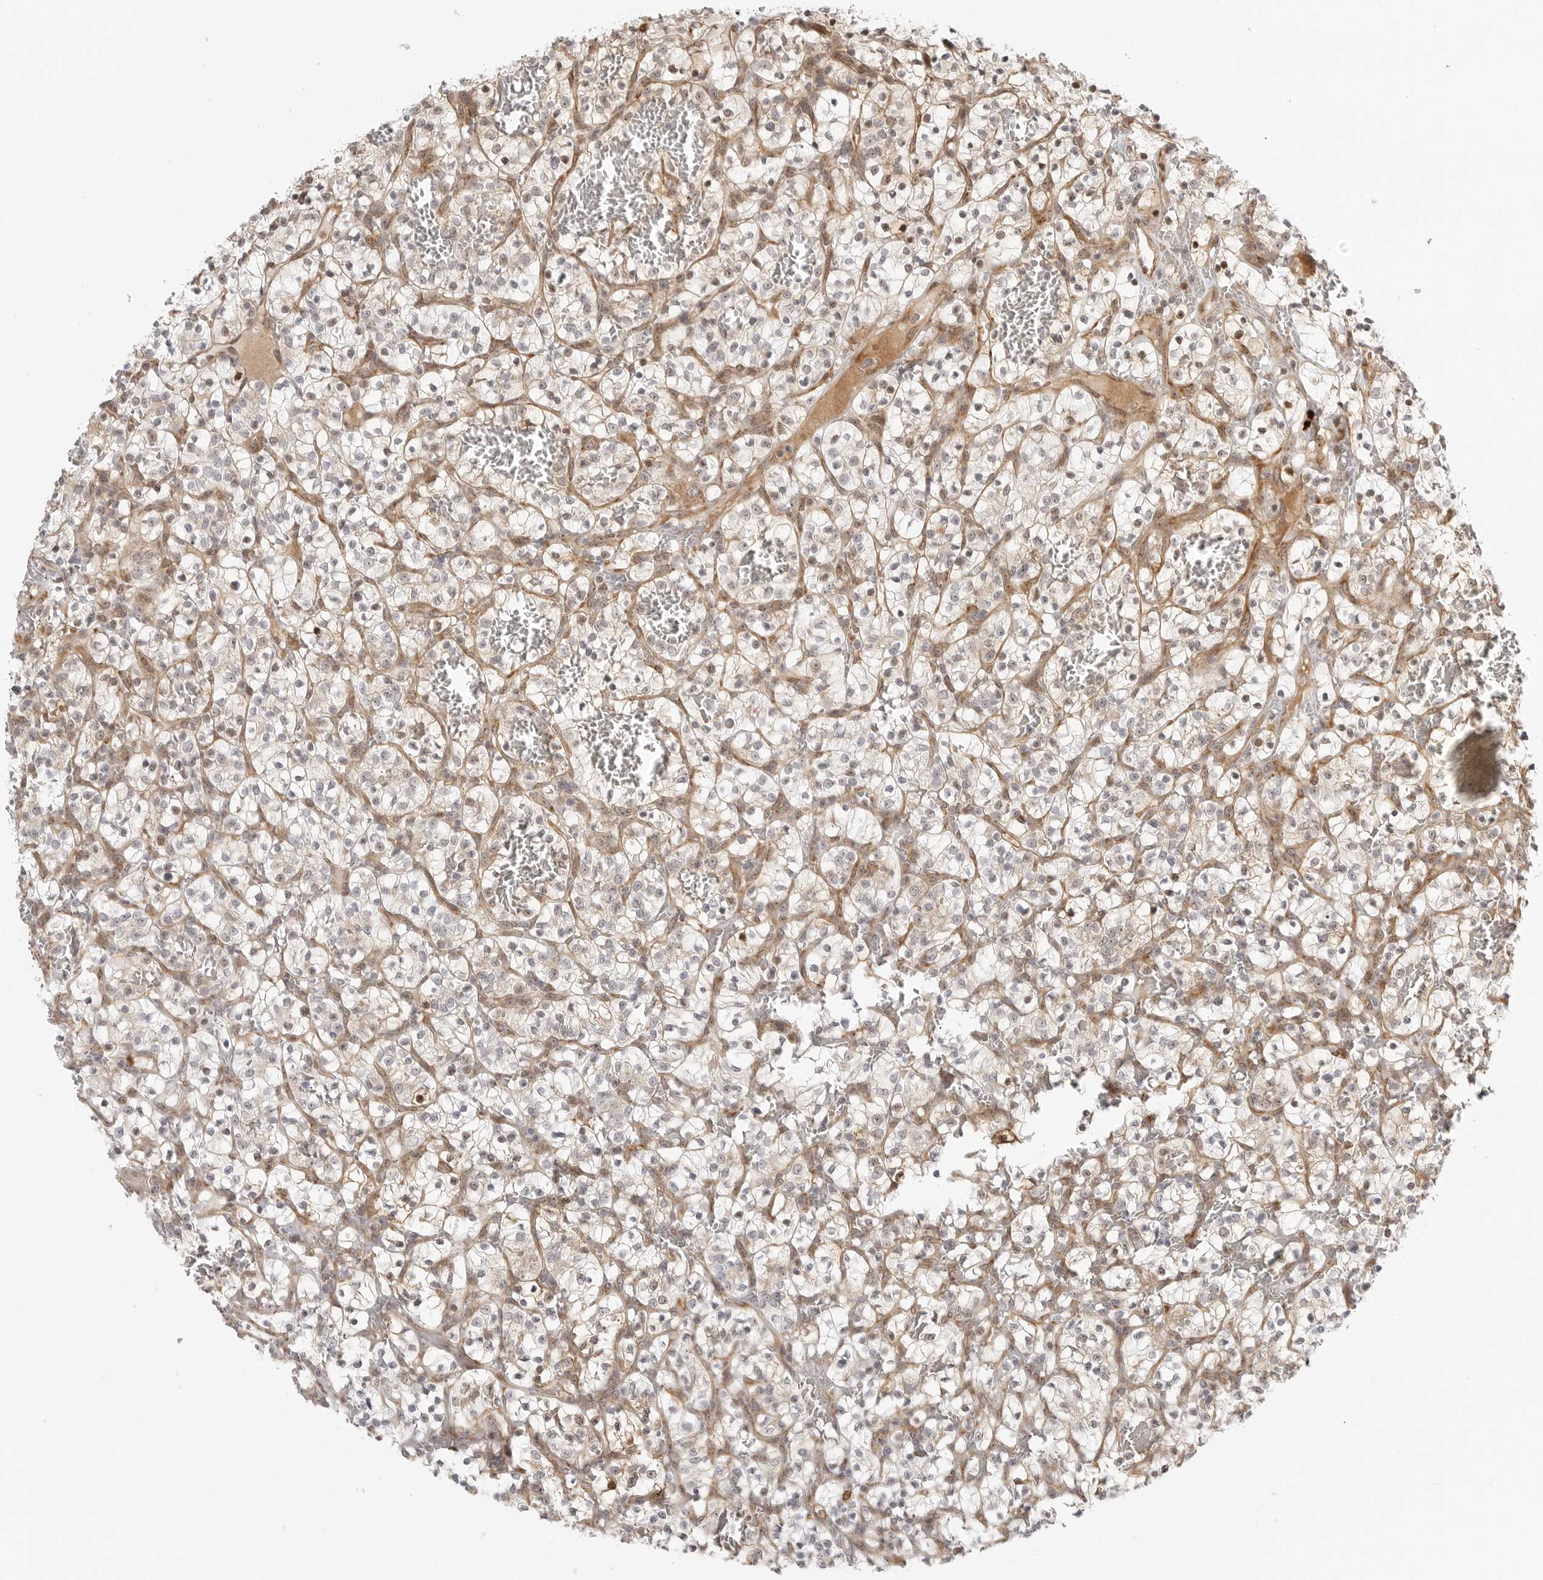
{"staining": {"intensity": "negative", "quantity": "none", "location": "none"}, "tissue": "renal cancer", "cell_type": "Tumor cells", "image_type": "cancer", "snomed": [{"axis": "morphology", "description": "Adenocarcinoma, NOS"}, {"axis": "topography", "description": "Kidney"}], "caption": "This is a micrograph of IHC staining of renal cancer (adenocarcinoma), which shows no positivity in tumor cells. (DAB (3,3'-diaminobenzidine) immunohistochemistry, high magnification).", "gene": "DSCC1", "patient": {"sex": "female", "age": 57}}